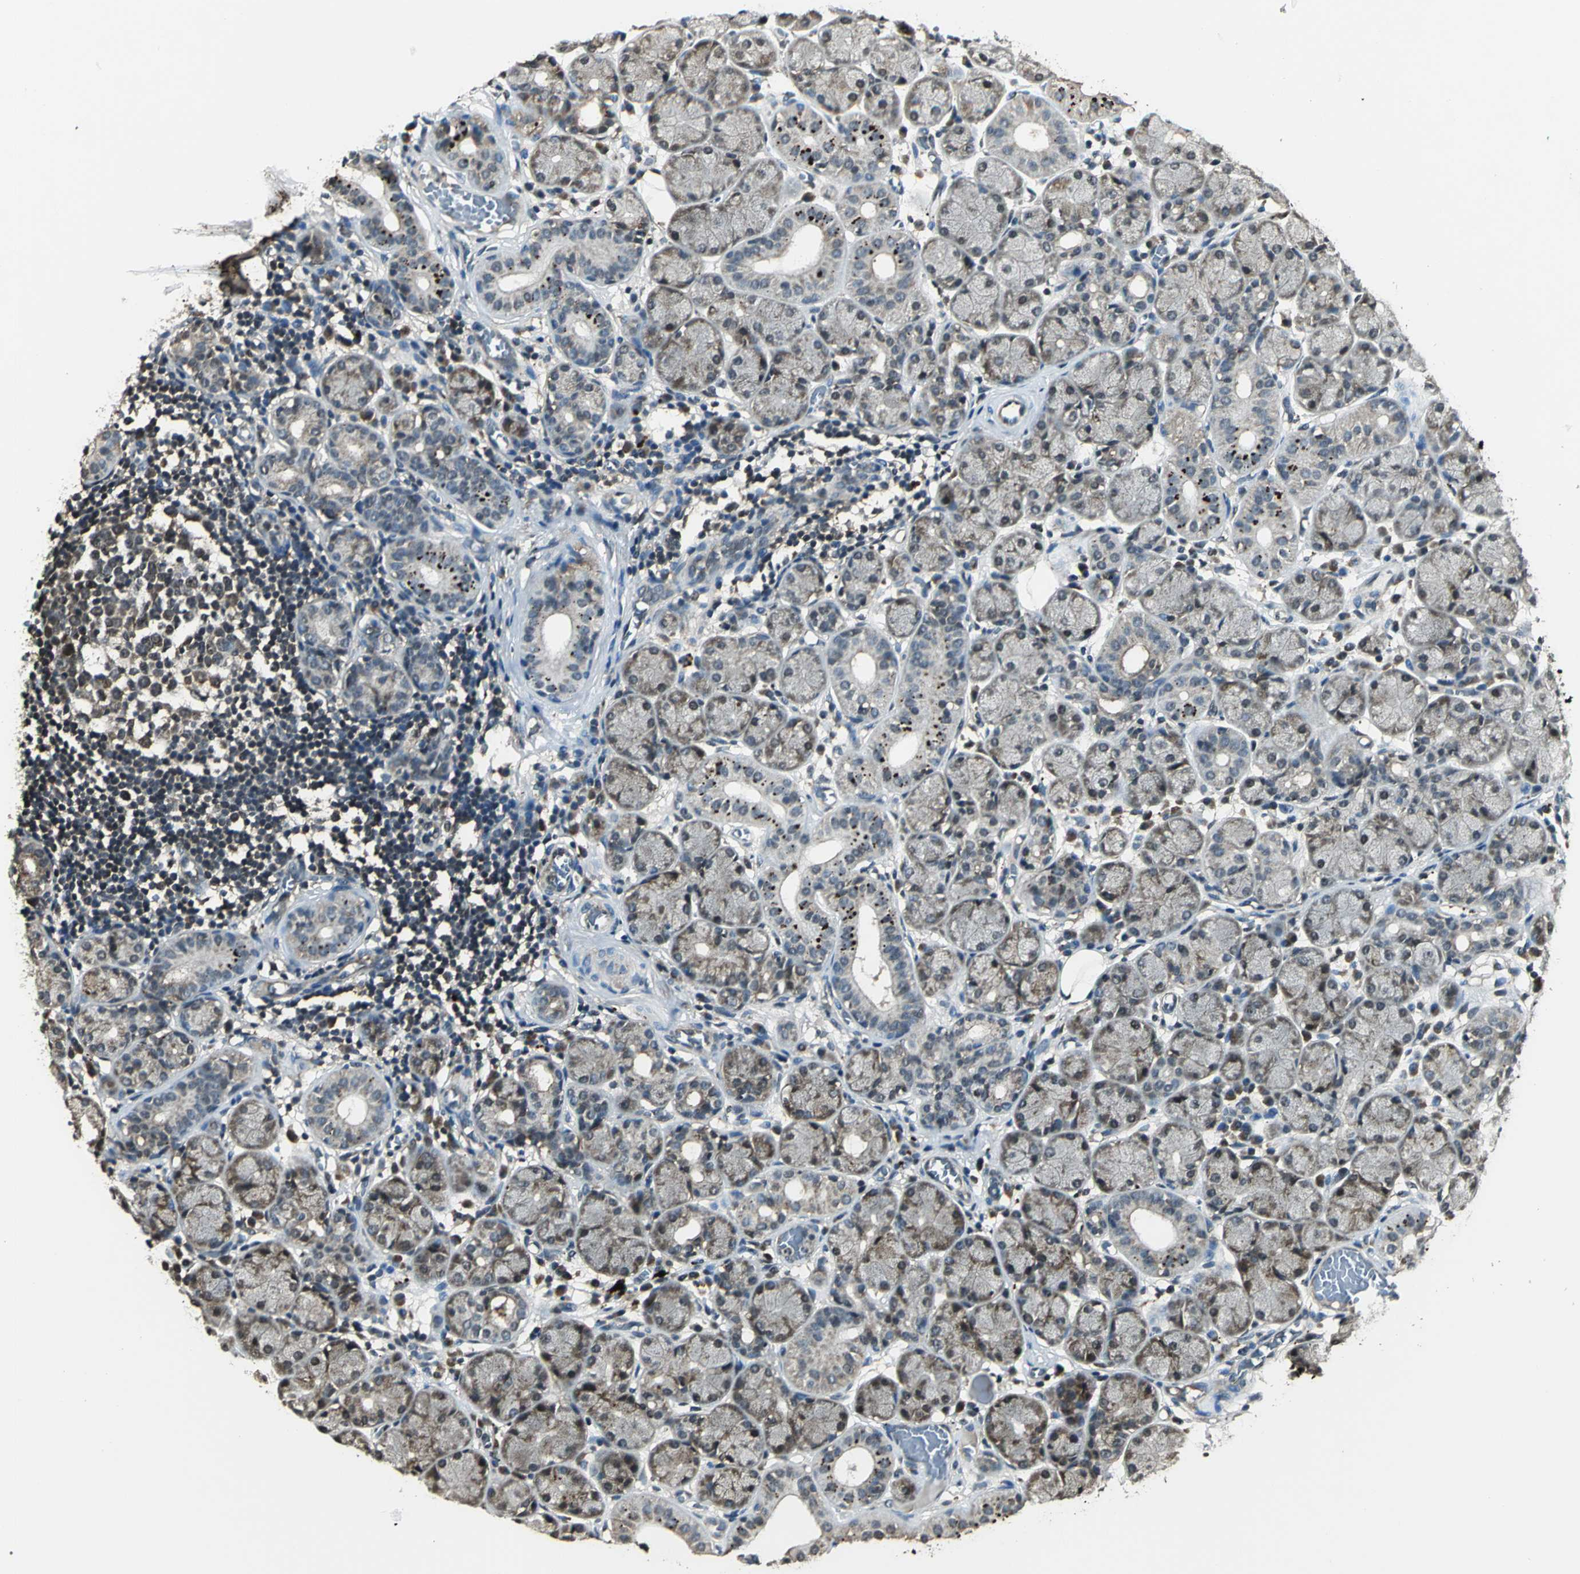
{"staining": {"intensity": "weak", "quantity": "<25%", "location": "cytoplasmic/membranous,nuclear"}, "tissue": "salivary gland", "cell_type": "Glandular cells", "image_type": "normal", "snomed": [{"axis": "morphology", "description": "Normal tissue, NOS"}, {"axis": "topography", "description": "Salivary gland"}], "caption": "This is an IHC micrograph of normal salivary gland. There is no staining in glandular cells.", "gene": "PPP1R13L", "patient": {"sex": "female", "age": 24}}